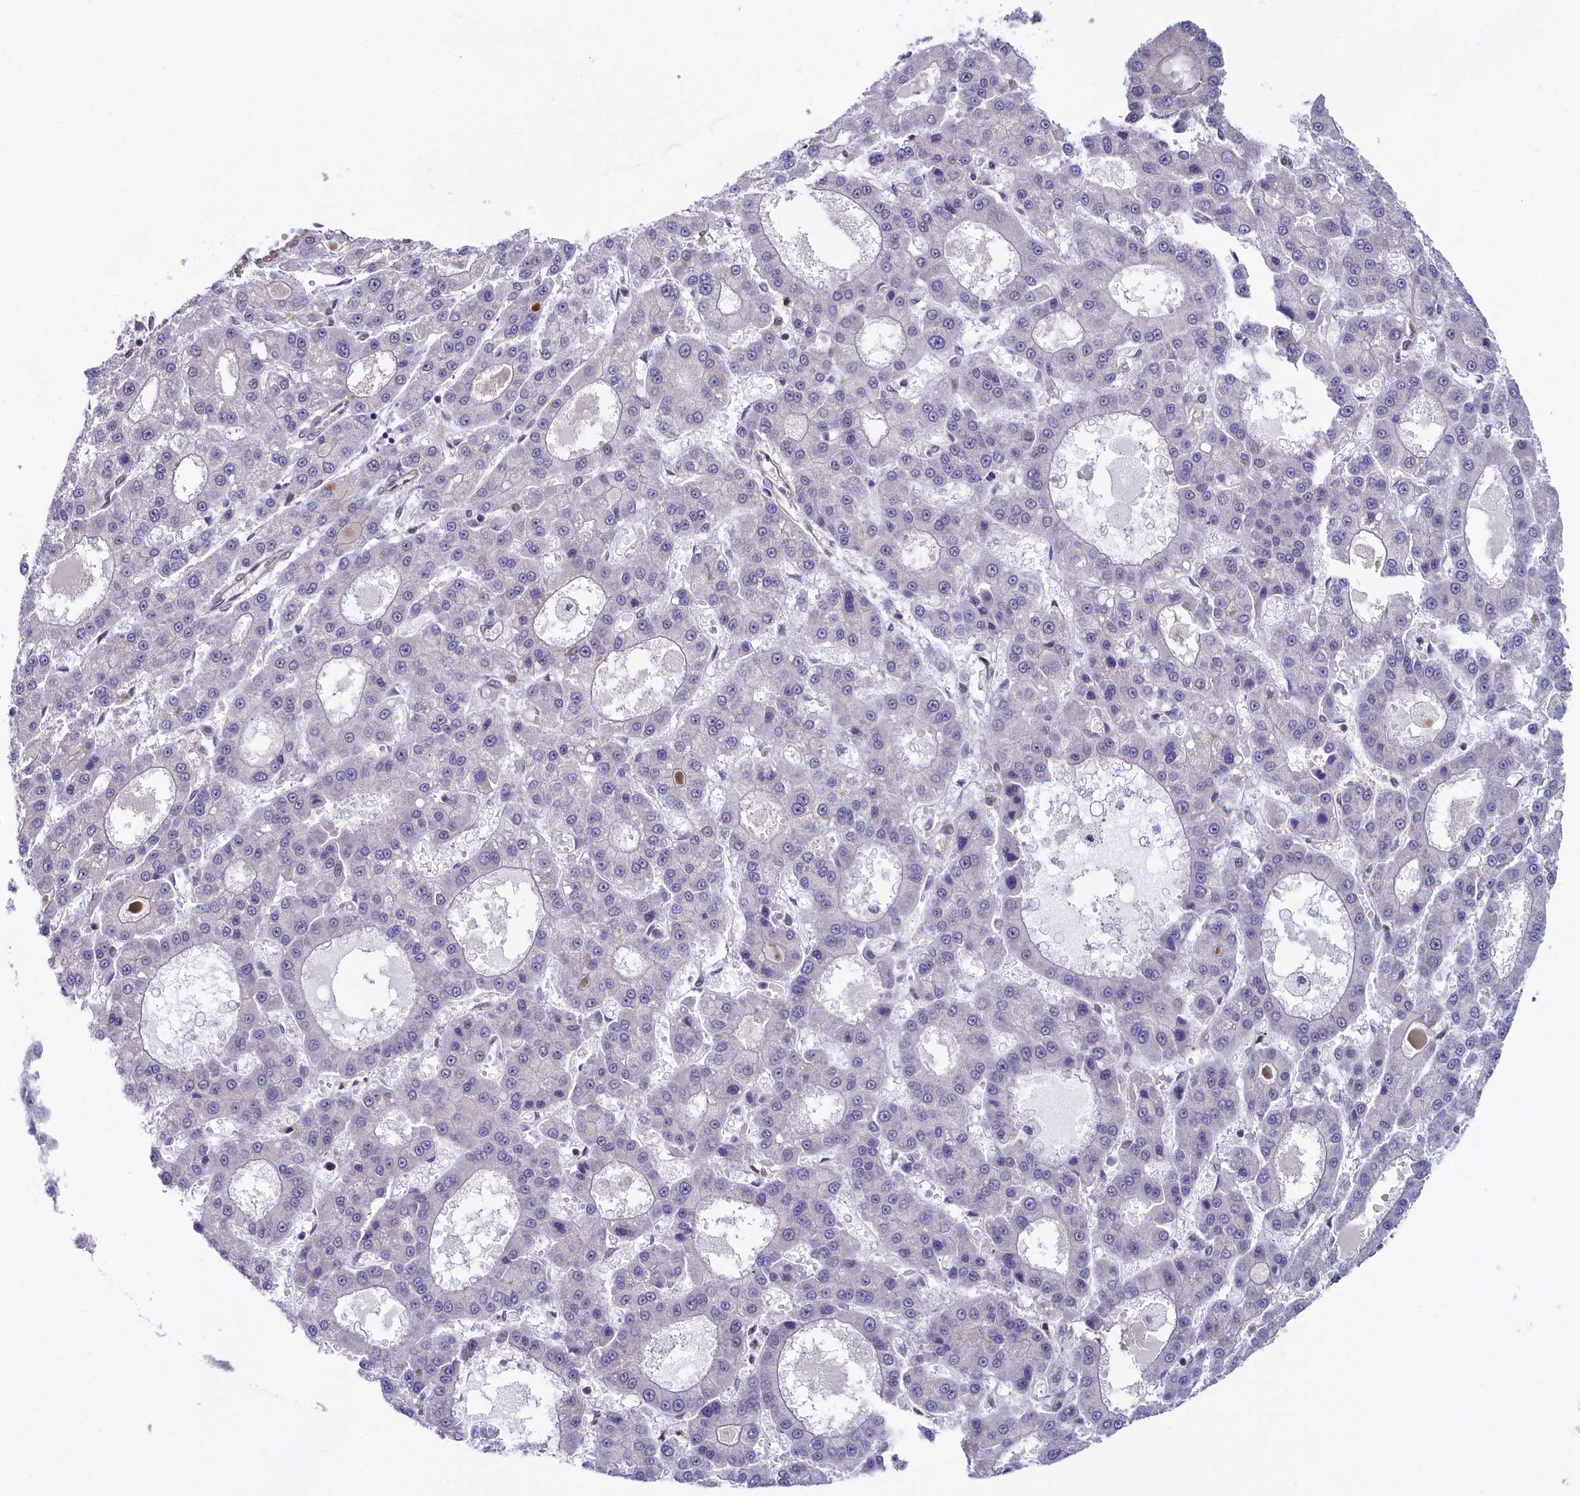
{"staining": {"intensity": "negative", "quantity": "none", "location": "none"}, "tissue": "liver cancer", "cell_type": "Tumor cells", "image_type": "cancer", "snomed": [{"axis": "morphology", "description": "Carcinoma, Hepatocellular, NOS"}, {"axis": "topography", "description": "Liver"}], "caption": "A photomicrograph of hepatocellular carcinoma (liver) stained for a protein demonstrates no brown staining in tumor cells.", "gene": "INTS14", "patient": {"sex": "male", "age": 70}}